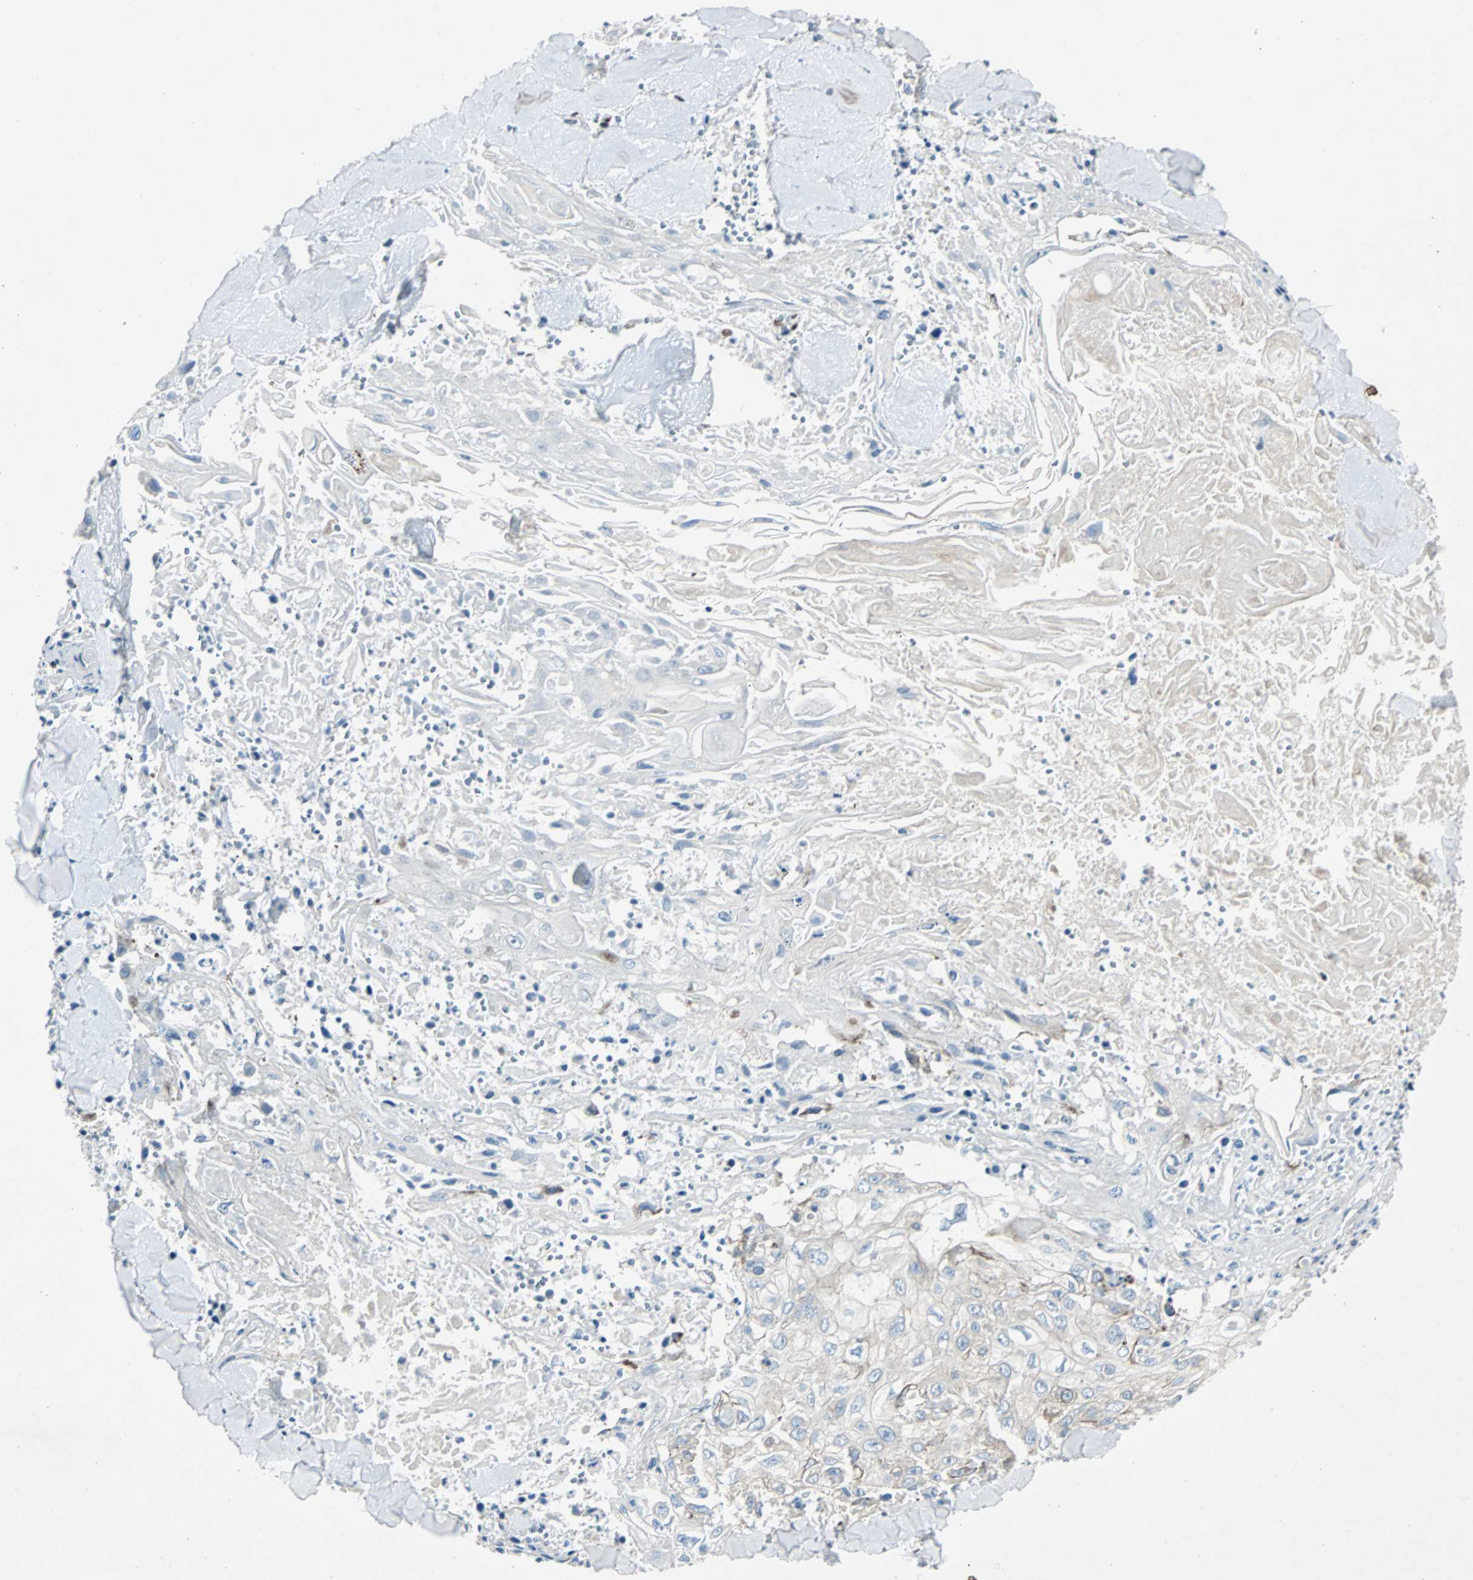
{"staining": {"intensity": "negative", "quantity": "none", "location": "none"}, "tissue": "skin cancer", "cell_type": "Tumor cells", "image_type": "cancer", "snomed": [{"axis": "morphology", "description": "Squamous cell carcinoma, NOS"}, {"axis": "topography", "description": "Skin"}], "caption": "This is a histopathology image of immunohistochemistry (IHC) staining of squamous cell carcinoma (skin), which shows no staining in tumor cells.", "gene": "BBC3", "patient": {"sex": "male", "age": 86}}